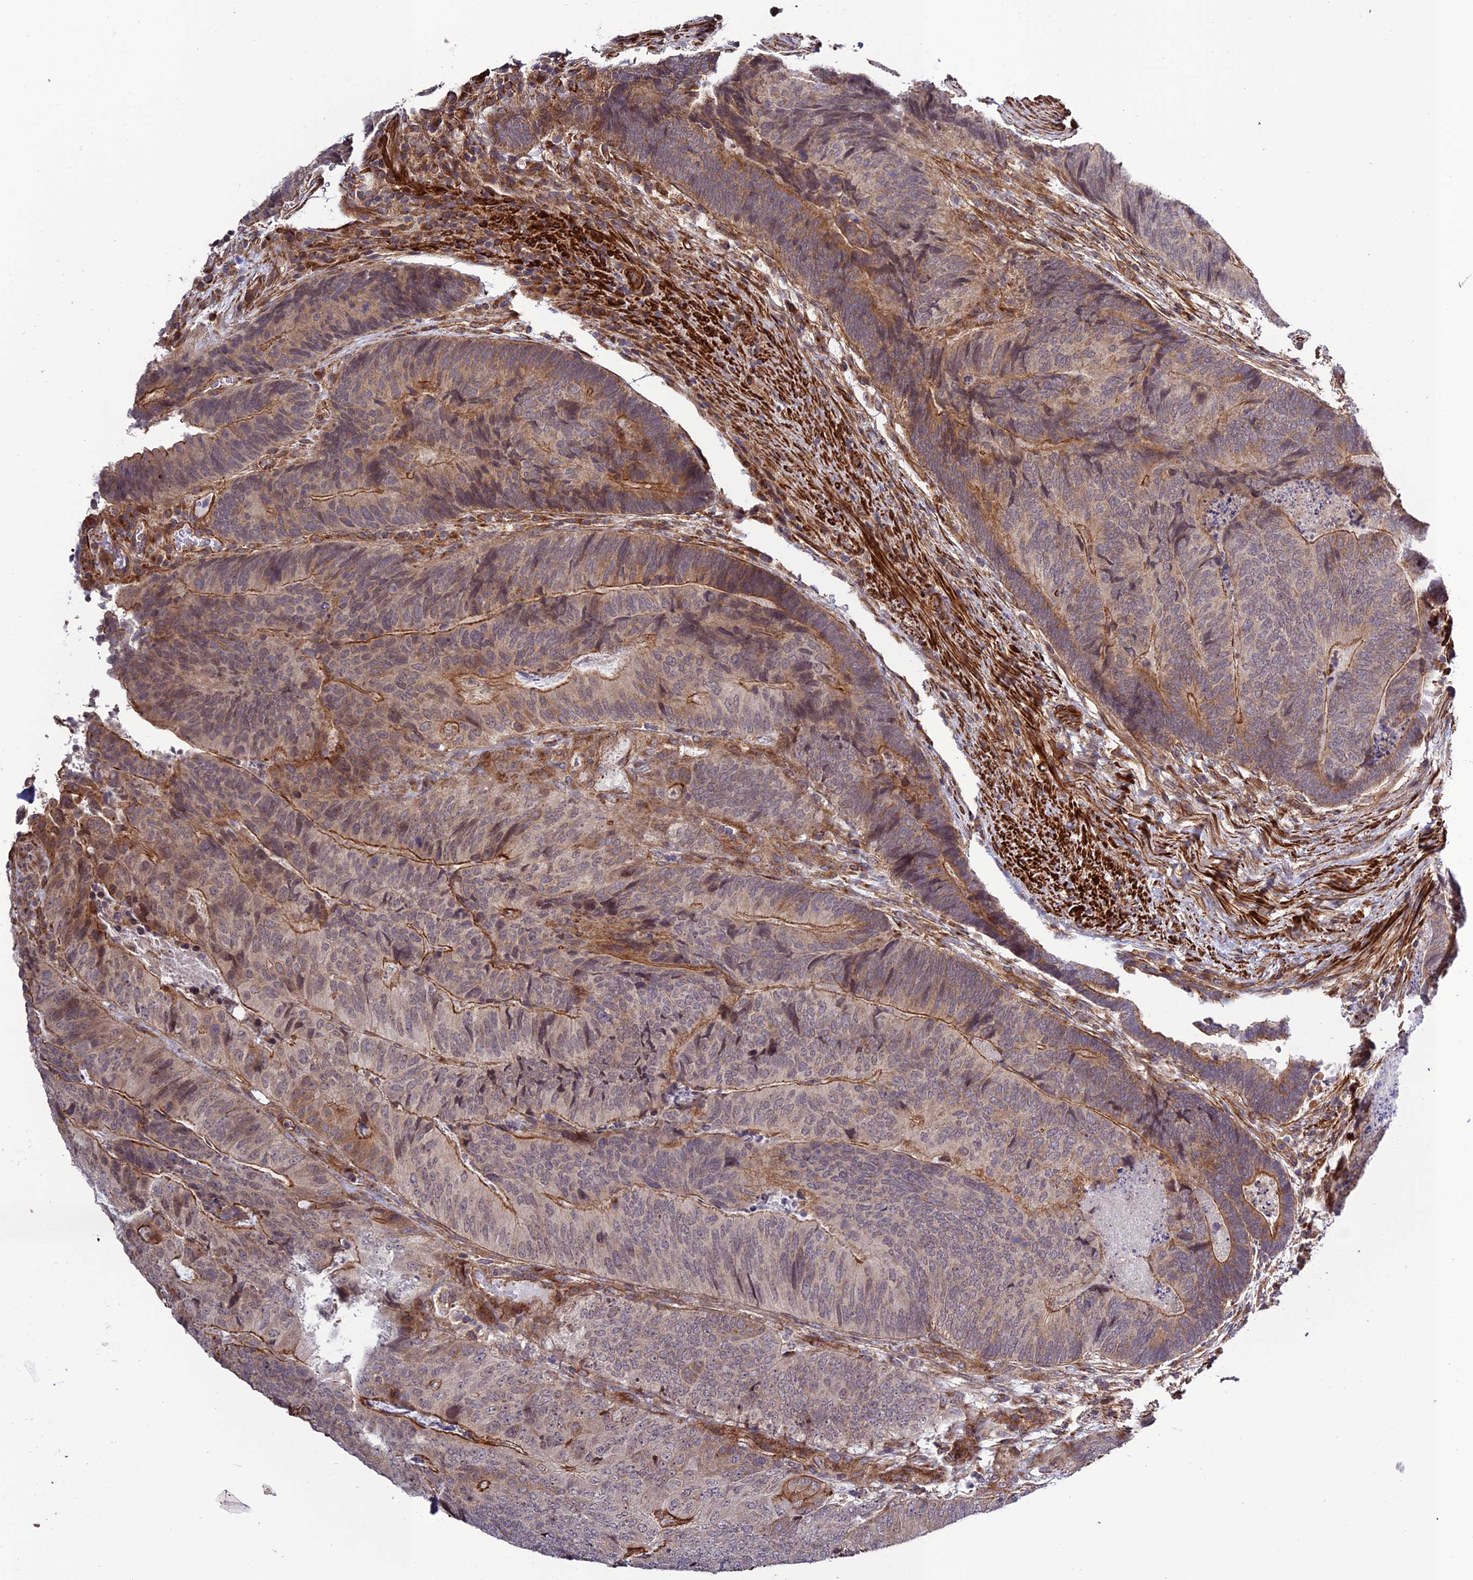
{"staining": {"intensity": "moderate", "quantity": "<25%", "location": "cytoplasmic/membranous"}, "tissue": "colorectal cancer", "cell_type": "Tumor cells", "image_type": "cancer", "snomed": [{"axis": "morphology", "description": "Adenocarcinoma, NOS"}, {"axis": "topography", "description": "Colon"}], "caption": "IHC (DAB) staining of colorectal adenocarcinoma reveals moderate cytoplasmic/membranous protein positivity in about <25% of tumor cells.", "gene": "TNIP3", "patient": {"sex": "female", "age": 67}}